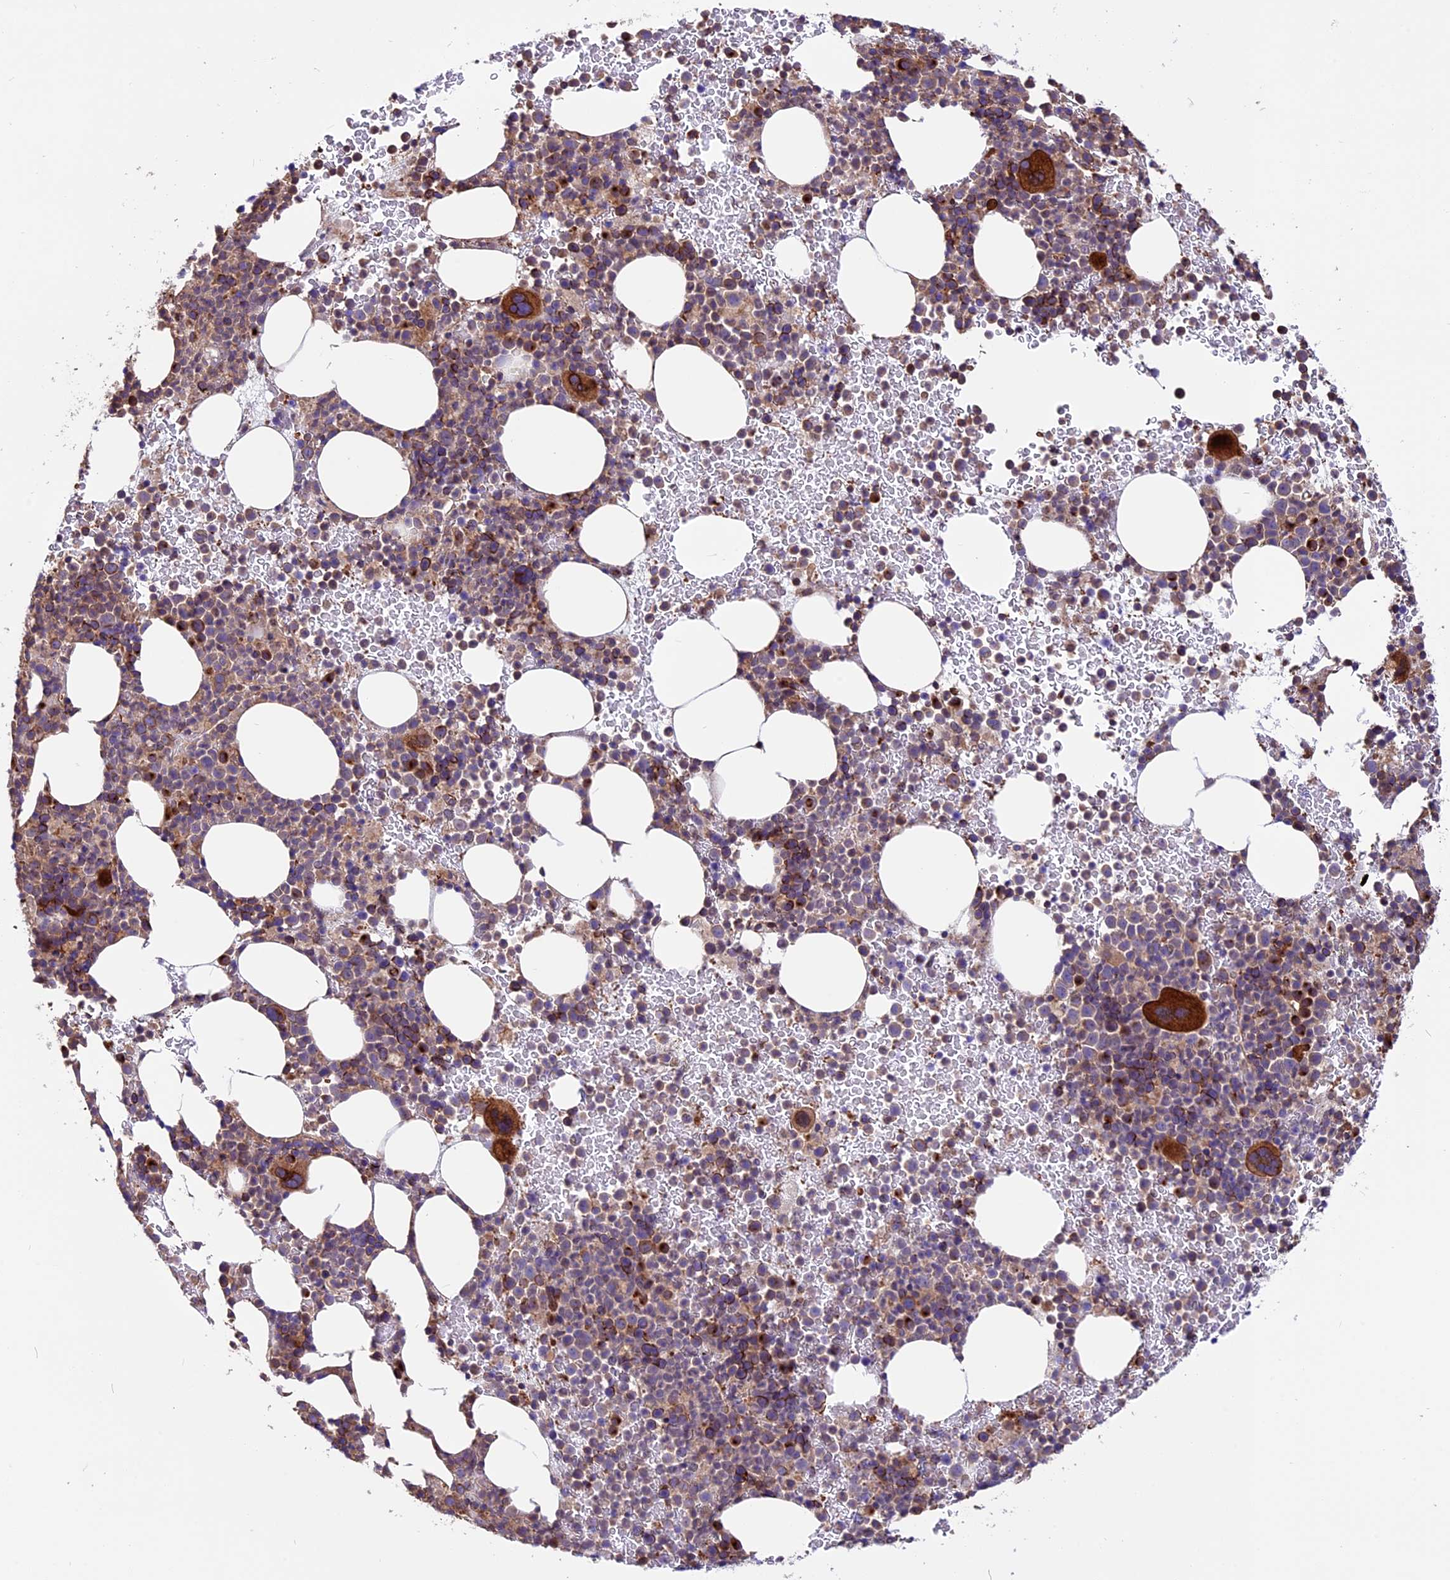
{"staining": {"intensity": "strong", "quantity": "25%-75%", "location": "cytoplasmic/membranous"}, "tissue": "bone marrow", "cell_type": "Hematopoietic cells", "image_type": "normal", "snomed": [{"axis": "morphology", "description": "Normal tissue, NOS"}, {"axis": "topography", "description": "Bone marrow"}], "caption": "Hematopoietic cells demonstrate strong cytoplasmic/membranous staining in approximately 25%-75% of cells in unremarkable bone marrow.", "gene": "ANO3", "patient": {"sex": "female", "age": 82}}